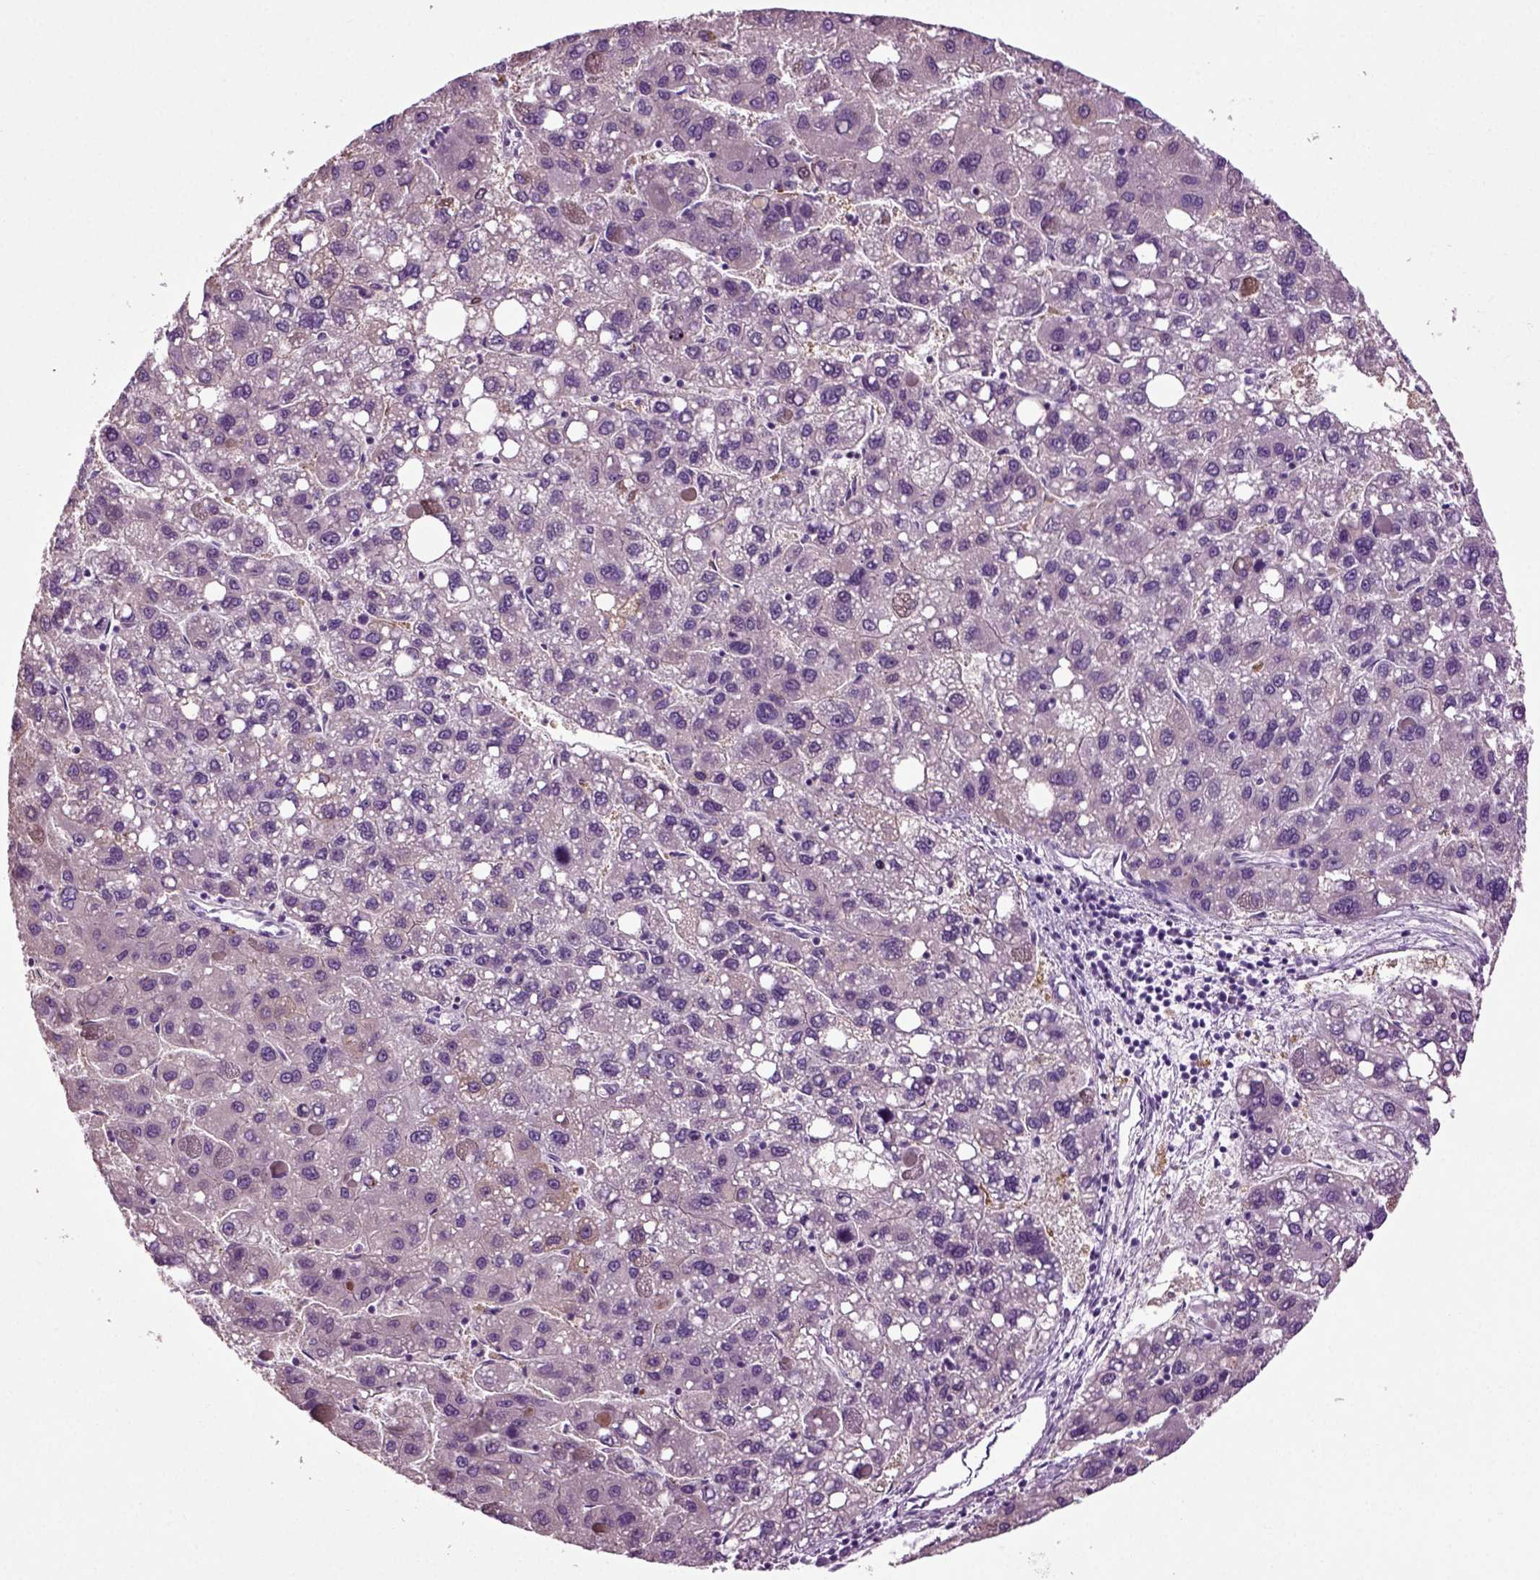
{"staining": {"intensity": "negative", "quantity": "none", "location": "none"}, "tissue": "liver cancer", "cell_type": "Tumor cells", "image_type": "cancer", "snomed": [{"axis": "morphology", "description": "Carcinoma, Hepatocellular, NOS"}, {"axis": "topography", "description": "Liver"}], "caption": "IHC histopathology image of neoplastic tissue: liver cancer (hepatocellular carcinoma) stained with DAB (3,3'-diaminobenzidine) displays no significant protein expression in tumor cells.", "gene": "DNAH10", "patient": {"sex": "female", "age": 82}}